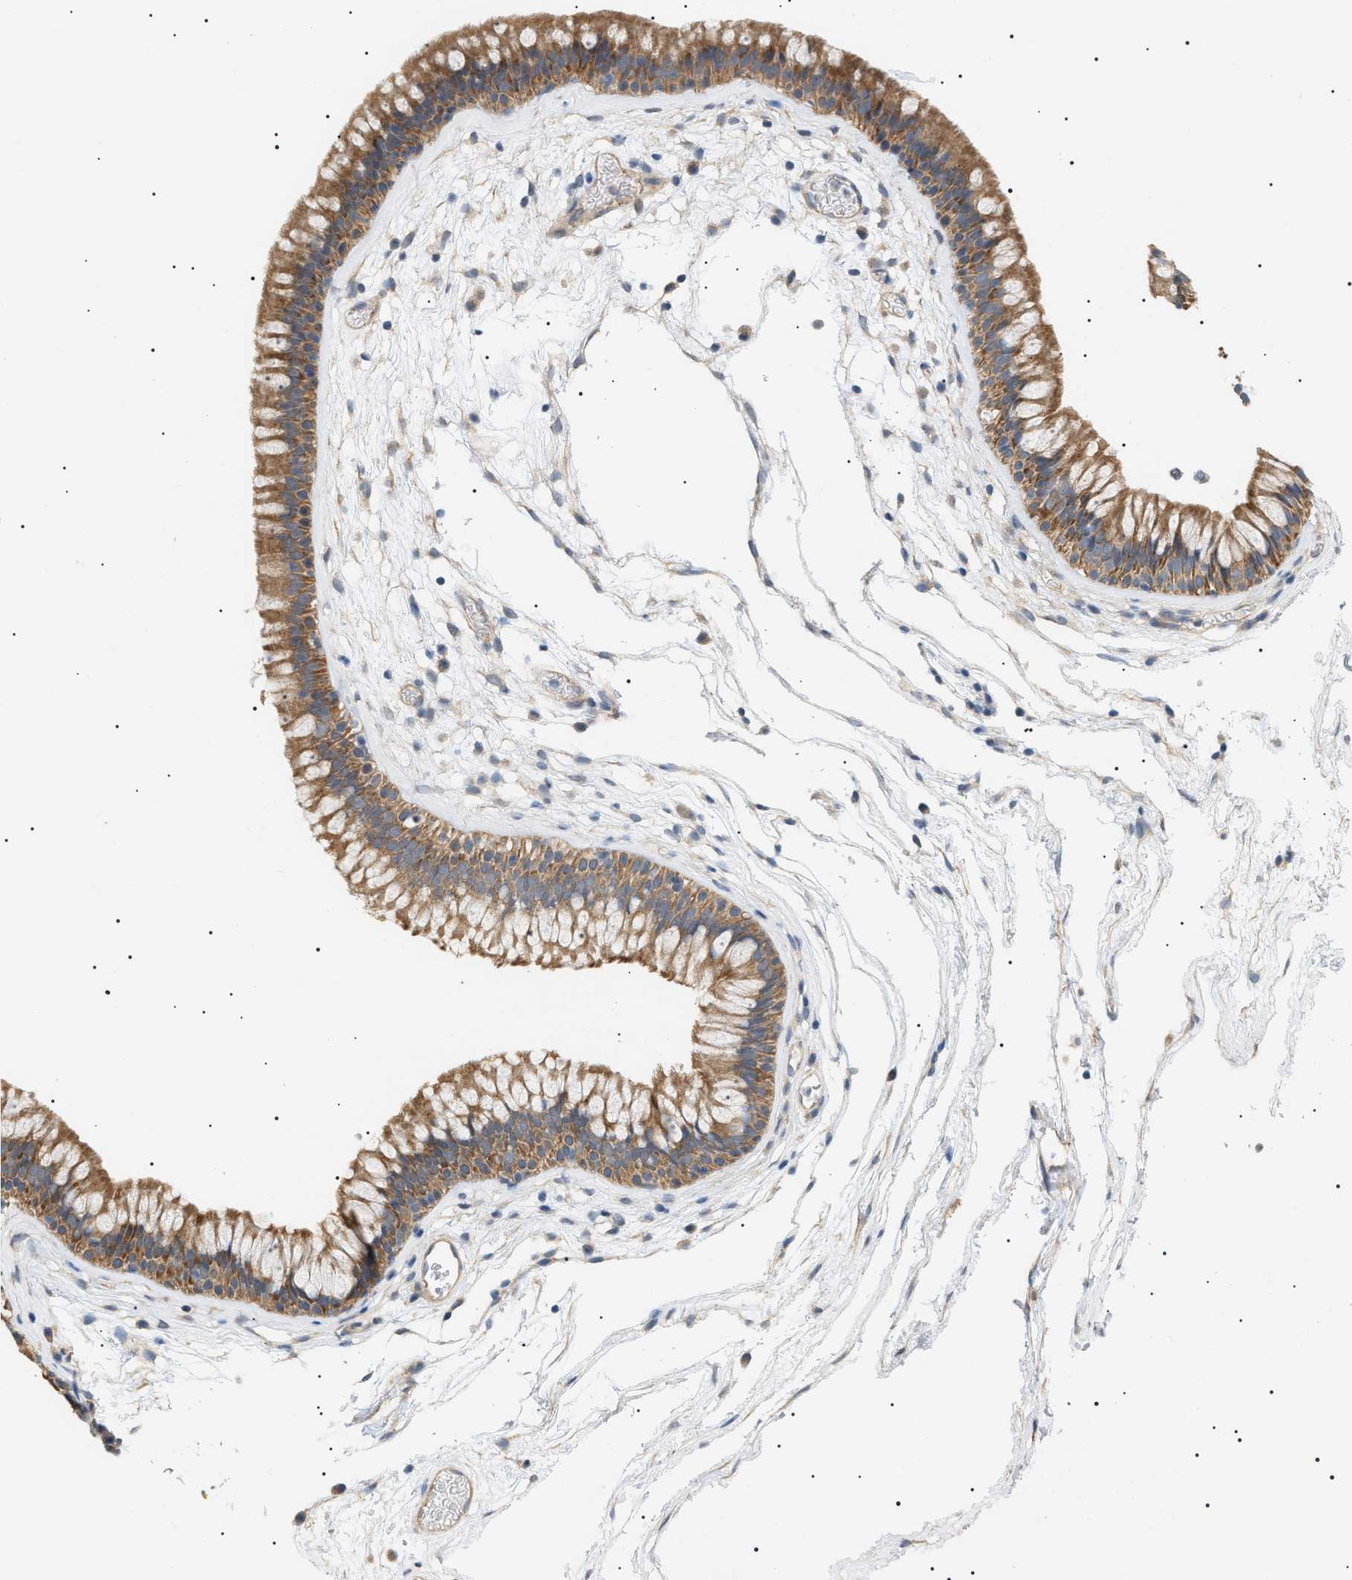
{"staining": {"intensity": "moderate", "quantity": ">75%", "location": "cytoplasmic/membranous"}, "tissue": "nasopharynx", "cell_type": "Respiratory epithelial cells", "image_type": "normal", "snomed": [{"axis": "morphology", "description": "Normal tissue, NOS"}, {"axis": "morphology", "description": "Inflammation, NOS"}, {"axis": "topography", "description": "Nasopharynx"}], "caption": "A histopathology image showing moderate cytoplasmic/membranous staining in approximately >75% of respiratory epithelial cells in benign nasopharynx, as visualized by brown immunohistochemical staining.", "gene": "IRS2", "patient": {"sex": "male", "age": 48}}